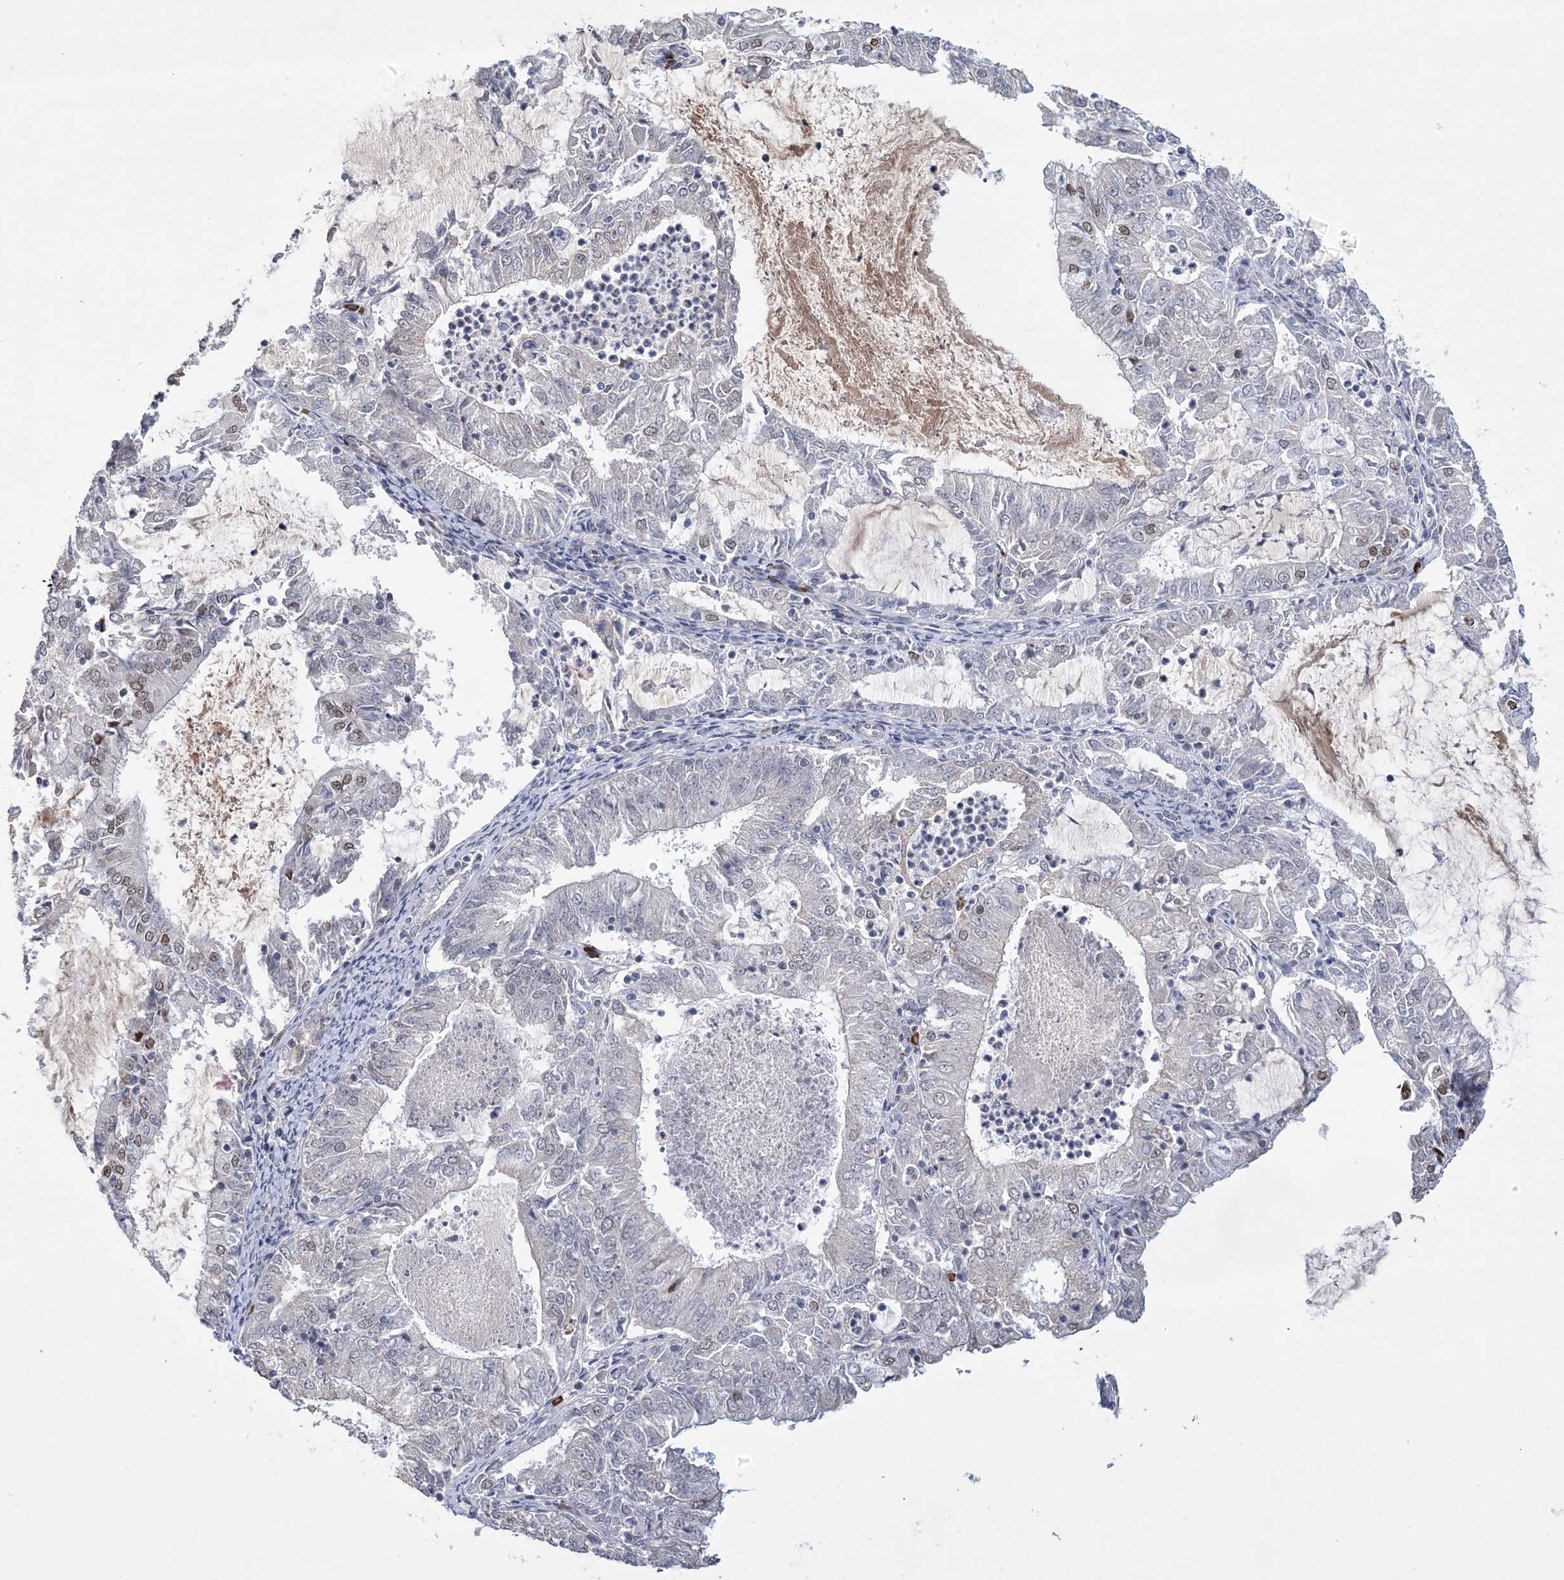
{"staining": {"intensity": "moderate", "quantity": "<25%", "location": "nuclear"}, "tissue": "endometrial cancer", "cell_type": "Tumor cells", "image_type": "cancer", "snomed": [{"axis": "morphology", "description": "Adenocarcinoma, NOS"}, {"axis": "topography", "description": "Endometrium"}], "caption": "Protein expression analysis of human endometrial adenocarcinoma reveals moderate nuclear staining in approximately <25% of tumor cells.", "gene": "HOMEZ", "patient": {"sex": "female", "age": 57}}